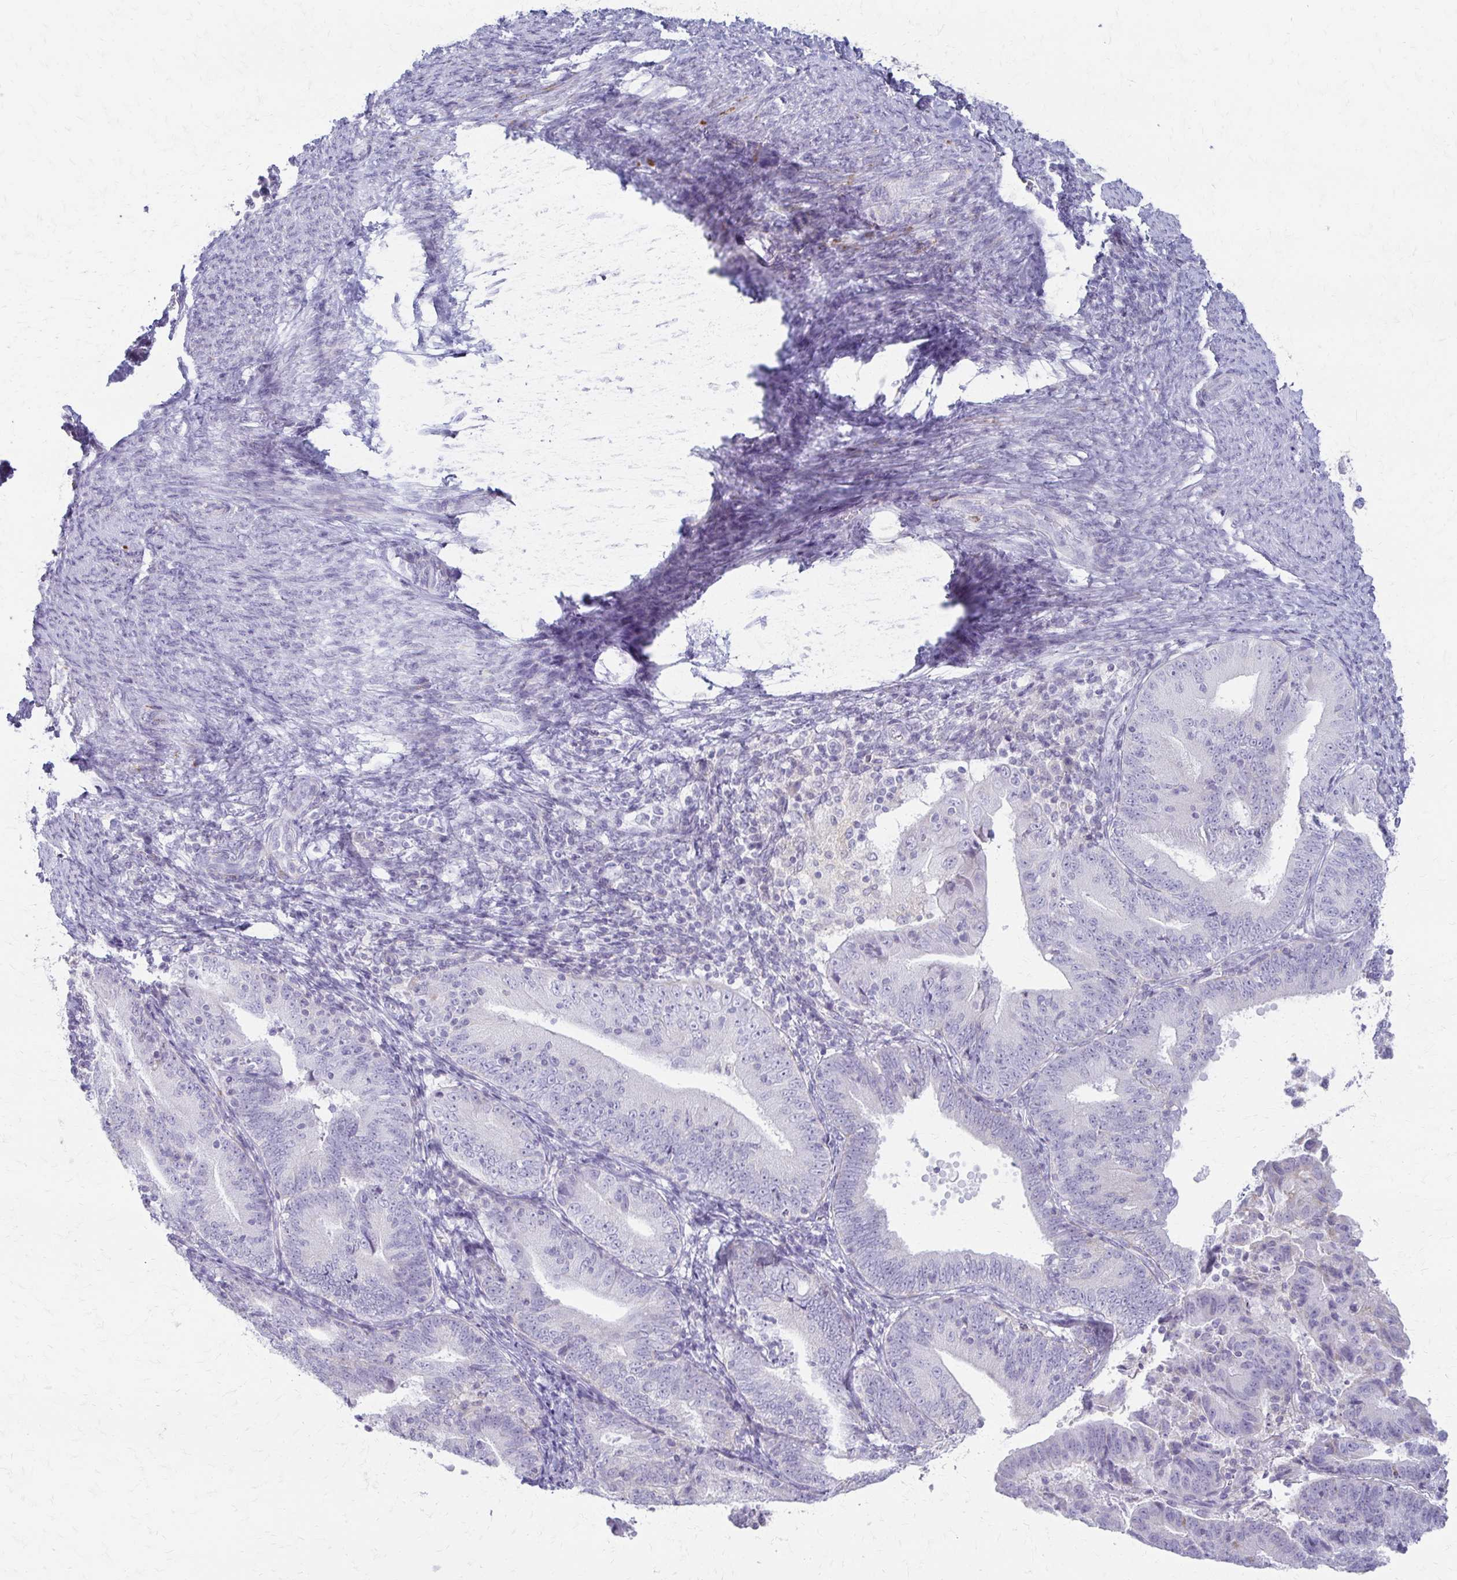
{"staining": {"intensity": "negative", "quantity": "none", "location": "none"}, "tissue": "endometrial cancer", "cell_type": "Tumor cells", "image_type": "cancer", "snomed": [{"axis": "morphology", "description": "Adenocarcinoma, NOS"}, {"axis": "topography", "description": "Endometrium"}], "caption": "Immunohistochemistry (IHC) of human endometrial adenocarcinoma exhibits no expression in tumor cells.", "gene": "FCGR2B", "patient": {"sex": "female", "age": 70}}